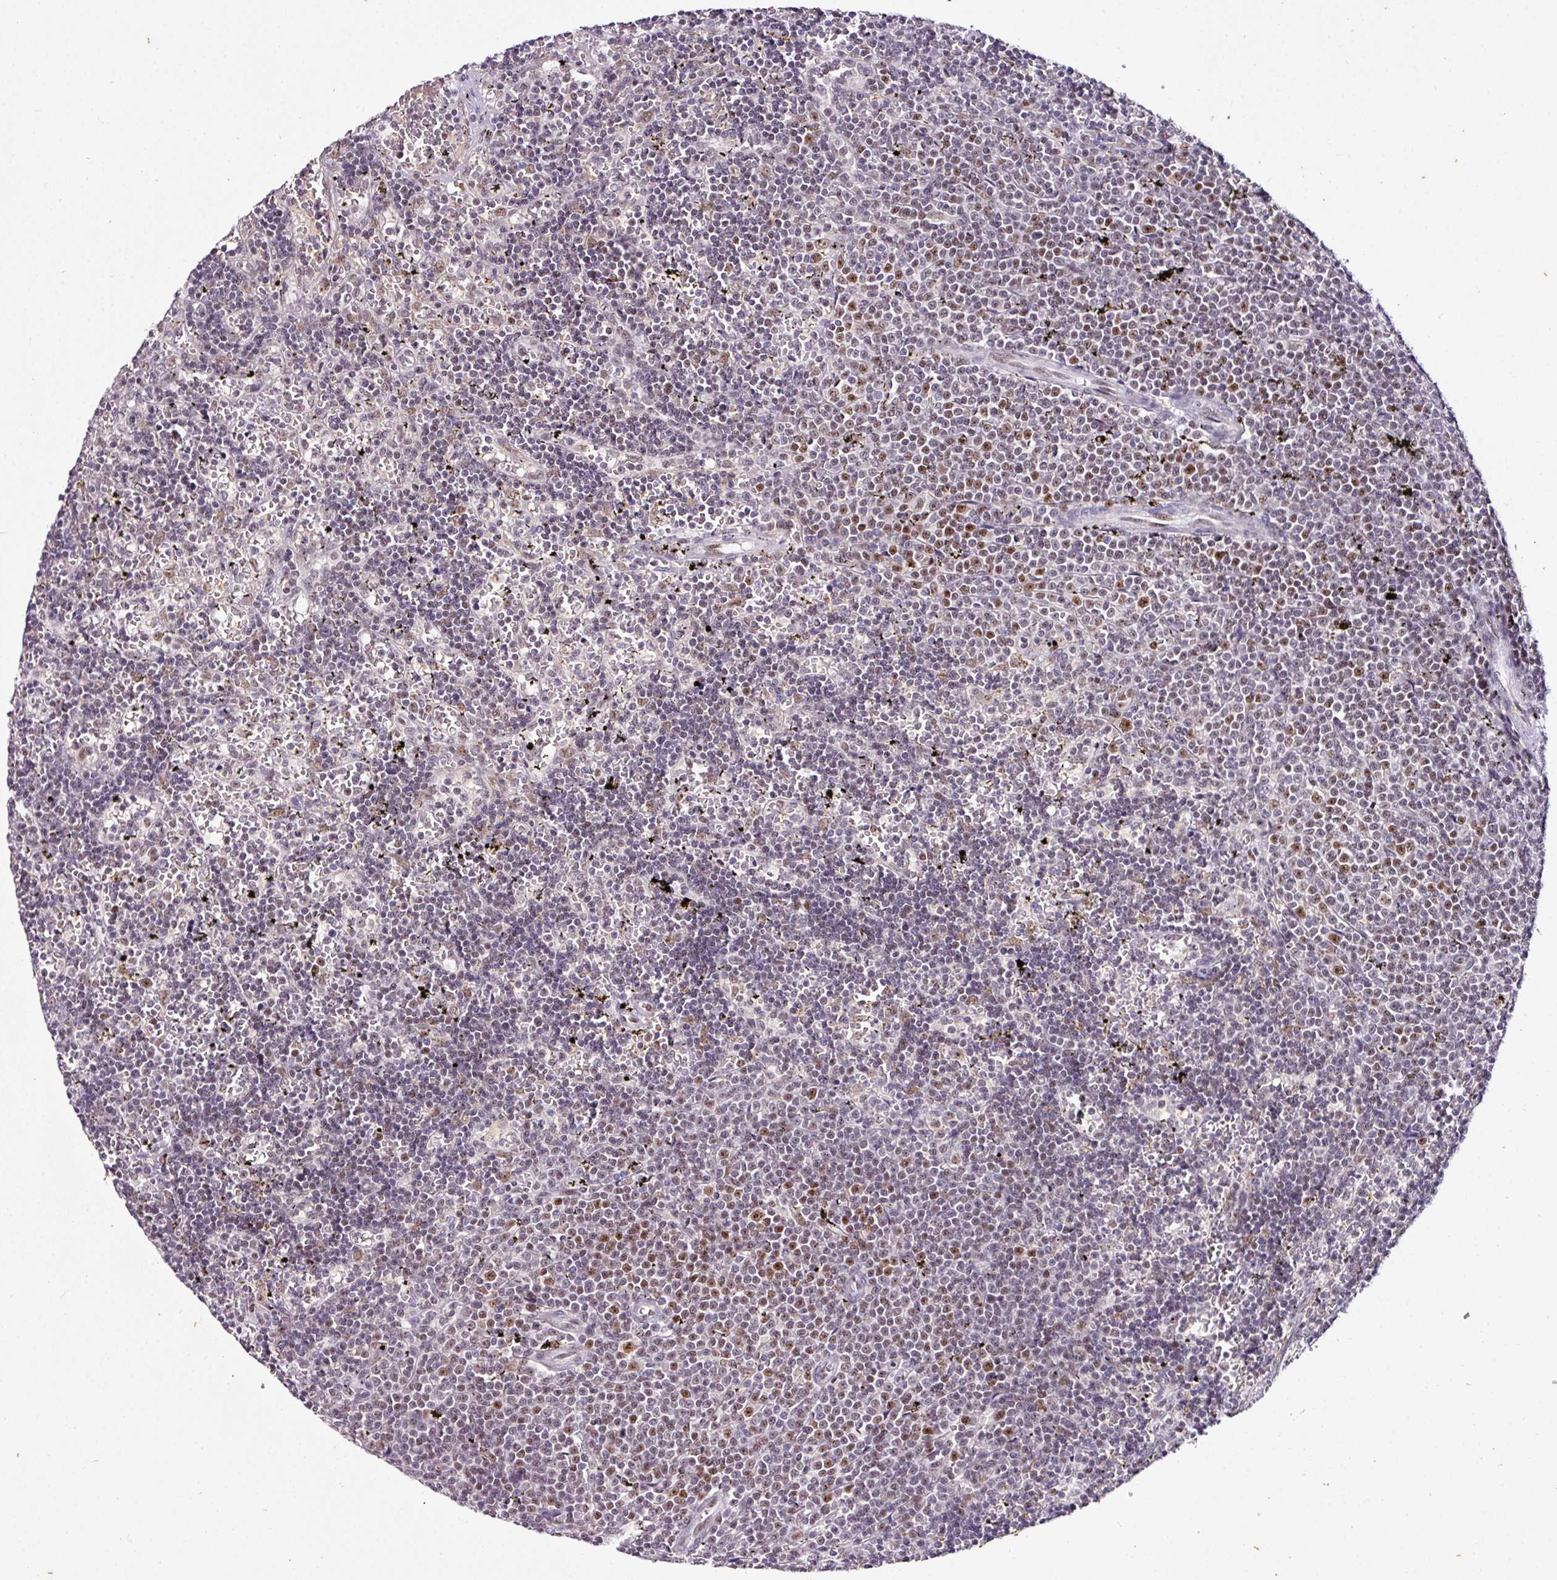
{"staining": {"intensity": "moderate", "quantity": "<25%", "location": "nuclear"}, "tissue": "lymphoma", "cell_type": "Tumor cells", "image_type": "cancer", "snomed": [{"axis": "morphology", "description": "Malignant lymphoma, non-Hodgkin's type, Low grade"}, {"axis": "topography", "description": "Spleen"}], "caption": "Lymphoma stained with DAB IHC exhibits low levels of moderate nuclear staining in approximately <25% of tumor cells. (Brightfield microscopy of DAB IHC at high magnification).", "gene": "KLF16", "patient": {"sex": "male", "age": 60}}